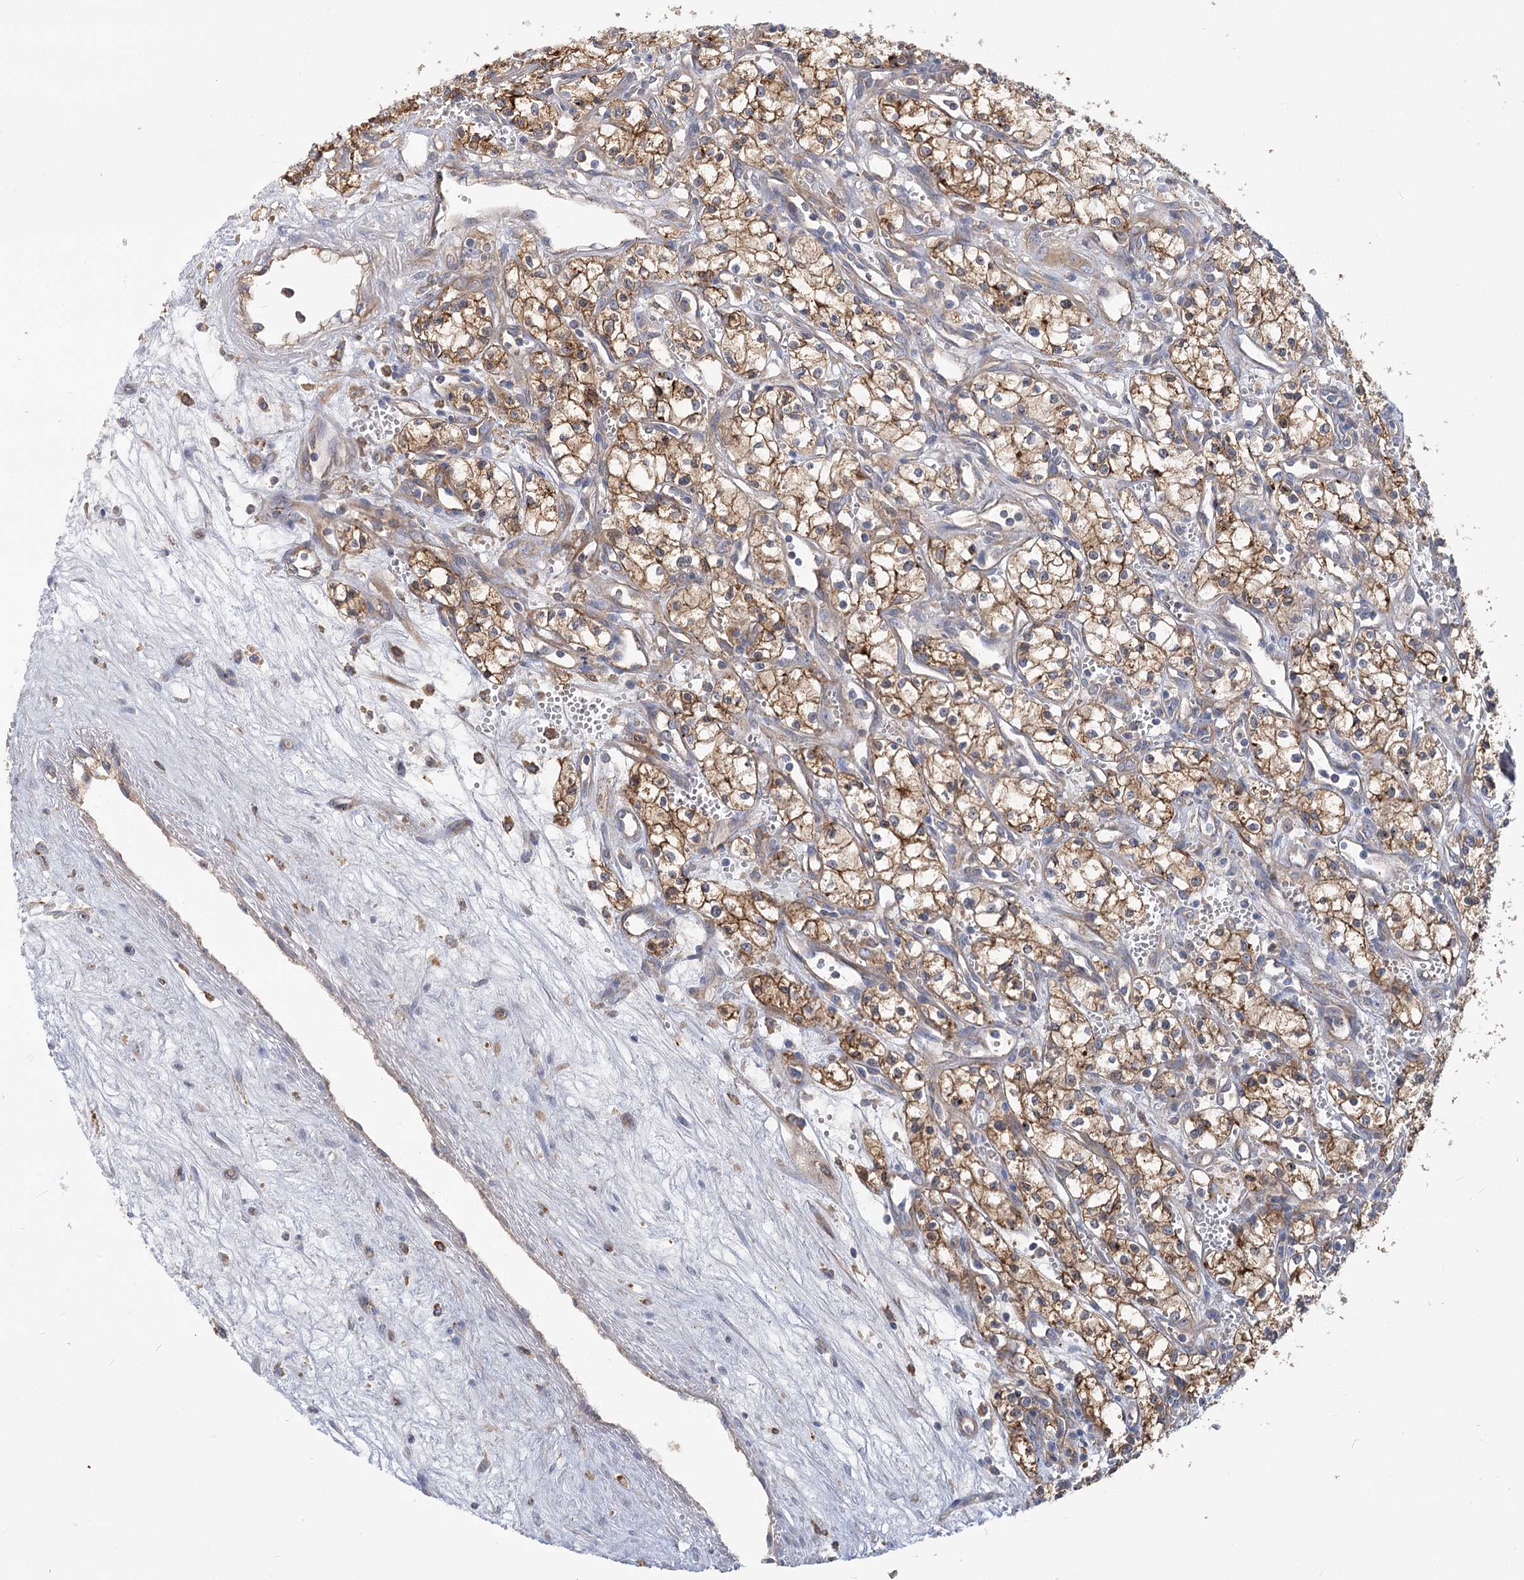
{"staining": {"intensity": "moderate", "quantity": ">75%", "location": "cytoplasmic/membranous"}, "tissue": "renal cancer", "cell_type": "Tumor cells", "image_type": "cancer", "snomed": [{"axis": "morphology", "description": "Adenocarcinoma, NOS"}, {"axis": "topography", "description": "Kidney"}], "caption": "Adenocarcinoma (renal) stained with IHC demonstrates moderate cytoplasmic/membranous staining in approximately >75% of tumor cells.", "gene": "GUSB", "patient": {"sex": "male", "age": 59}}